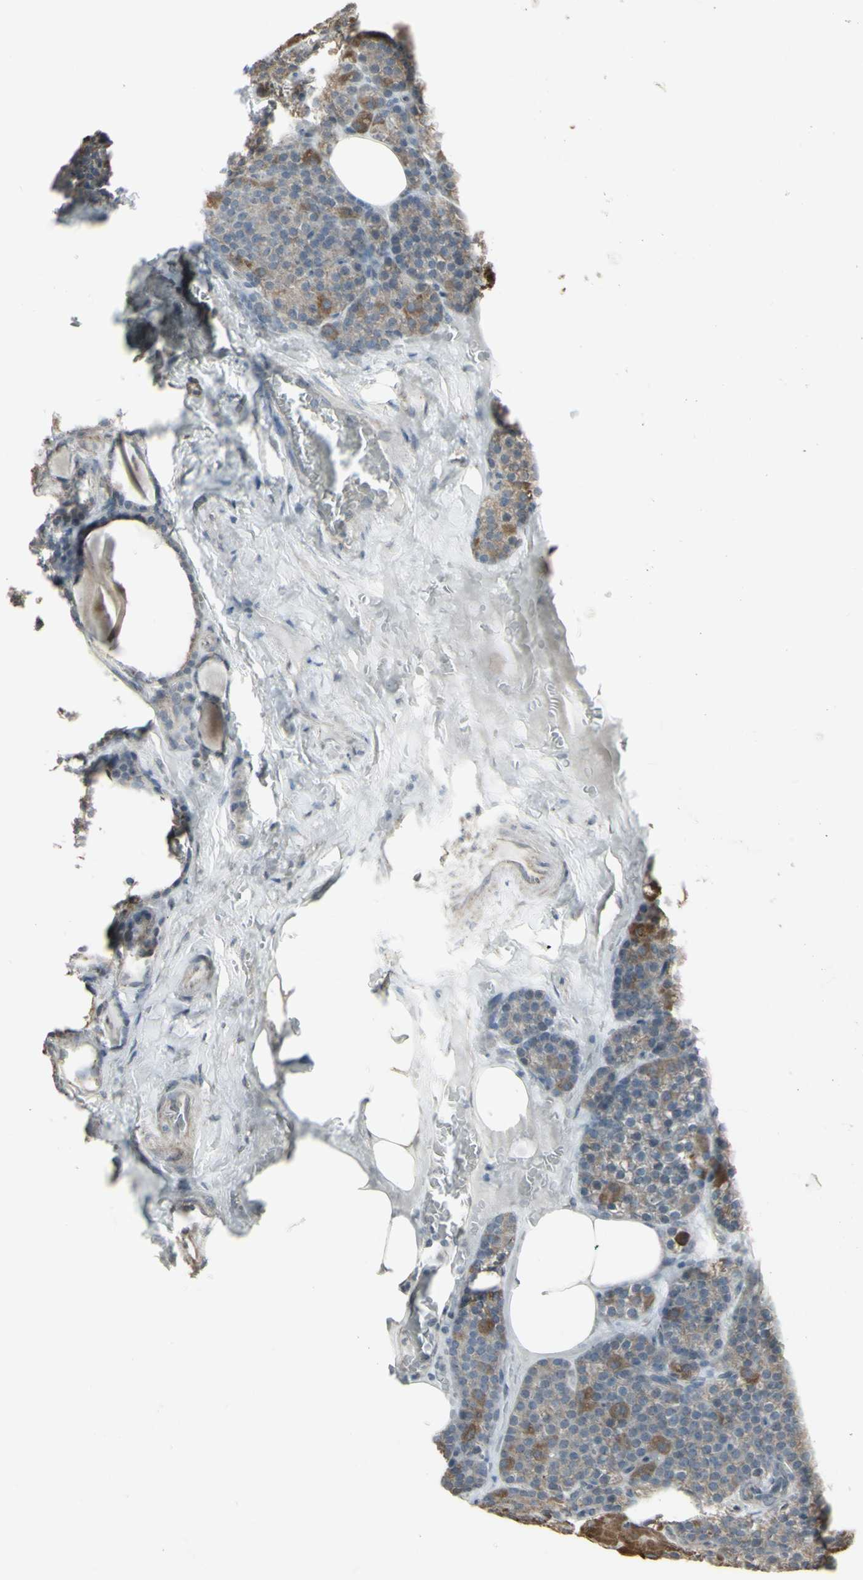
{"staining": {"intensity": "moderate", "quantity": "25%-75%", "location": "cytoplasmic/membranous"}, "tissue": "parathyroid gland", "cell_type": "Glandular cells", "image_type": "normal", "snomed": [{"axis": "morphology", "description": "Normal tissue, NOS"}, {"axis": "topography", "description": "Parathyroid gland"}], "caption": "High-power microscopy captured an IHC photomicrograph of unremarkable parathyroid gland, revealing moderate cytoplasmic/membranous expression in about 25%-75% of glandular cells. The staining was performed using DAB to visualize the protein expression in brown, while the nuclei were stained in blue with hematoxylin (Magnification: 20x).", "gene": "ENSG00000285526", "patient": {"sex": "female", "age": 57}}